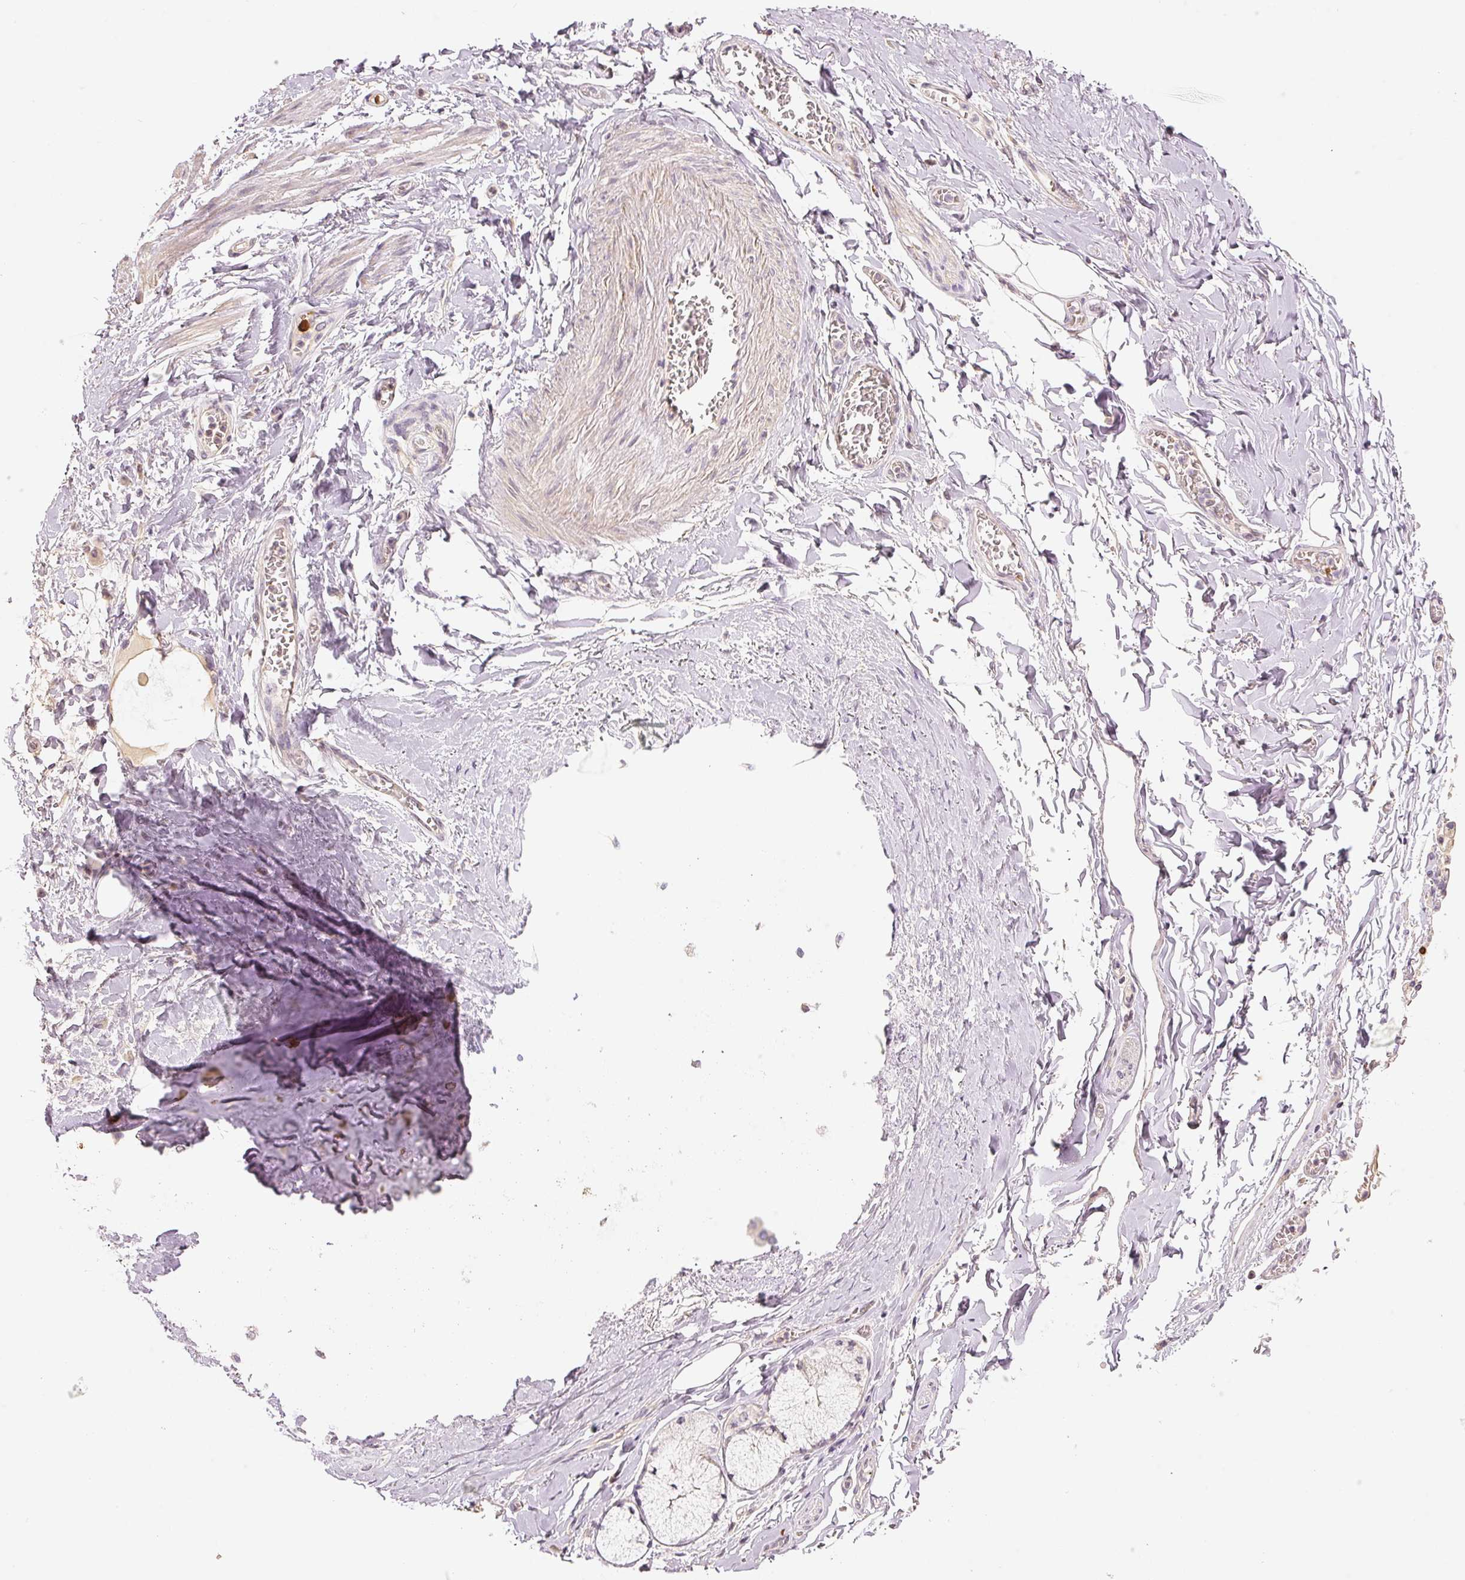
{"staining": {"intensity": "negative", "quantity": "none", "location": "none"}, "tissue": "adipose tissue", "cell_type": "Adipocytes", "image_type": "normal", "snomed": [{"axis": "morphology", "description": "Normal tissue, NOS"}, {"axis": "morphology", "description": "Degeneration, NOS"}, {"axis": "topography", "description": "Cartilage tissue"}, {"axis": "topography", "description": "Lung"}], "caption": "This is an immunohistochemistry (IHC) image of unremarkable adipose tissue. There is no positivity in adipocytes.", "gene": "GZMA", "patient": {"sex": "female", "age": 61}}